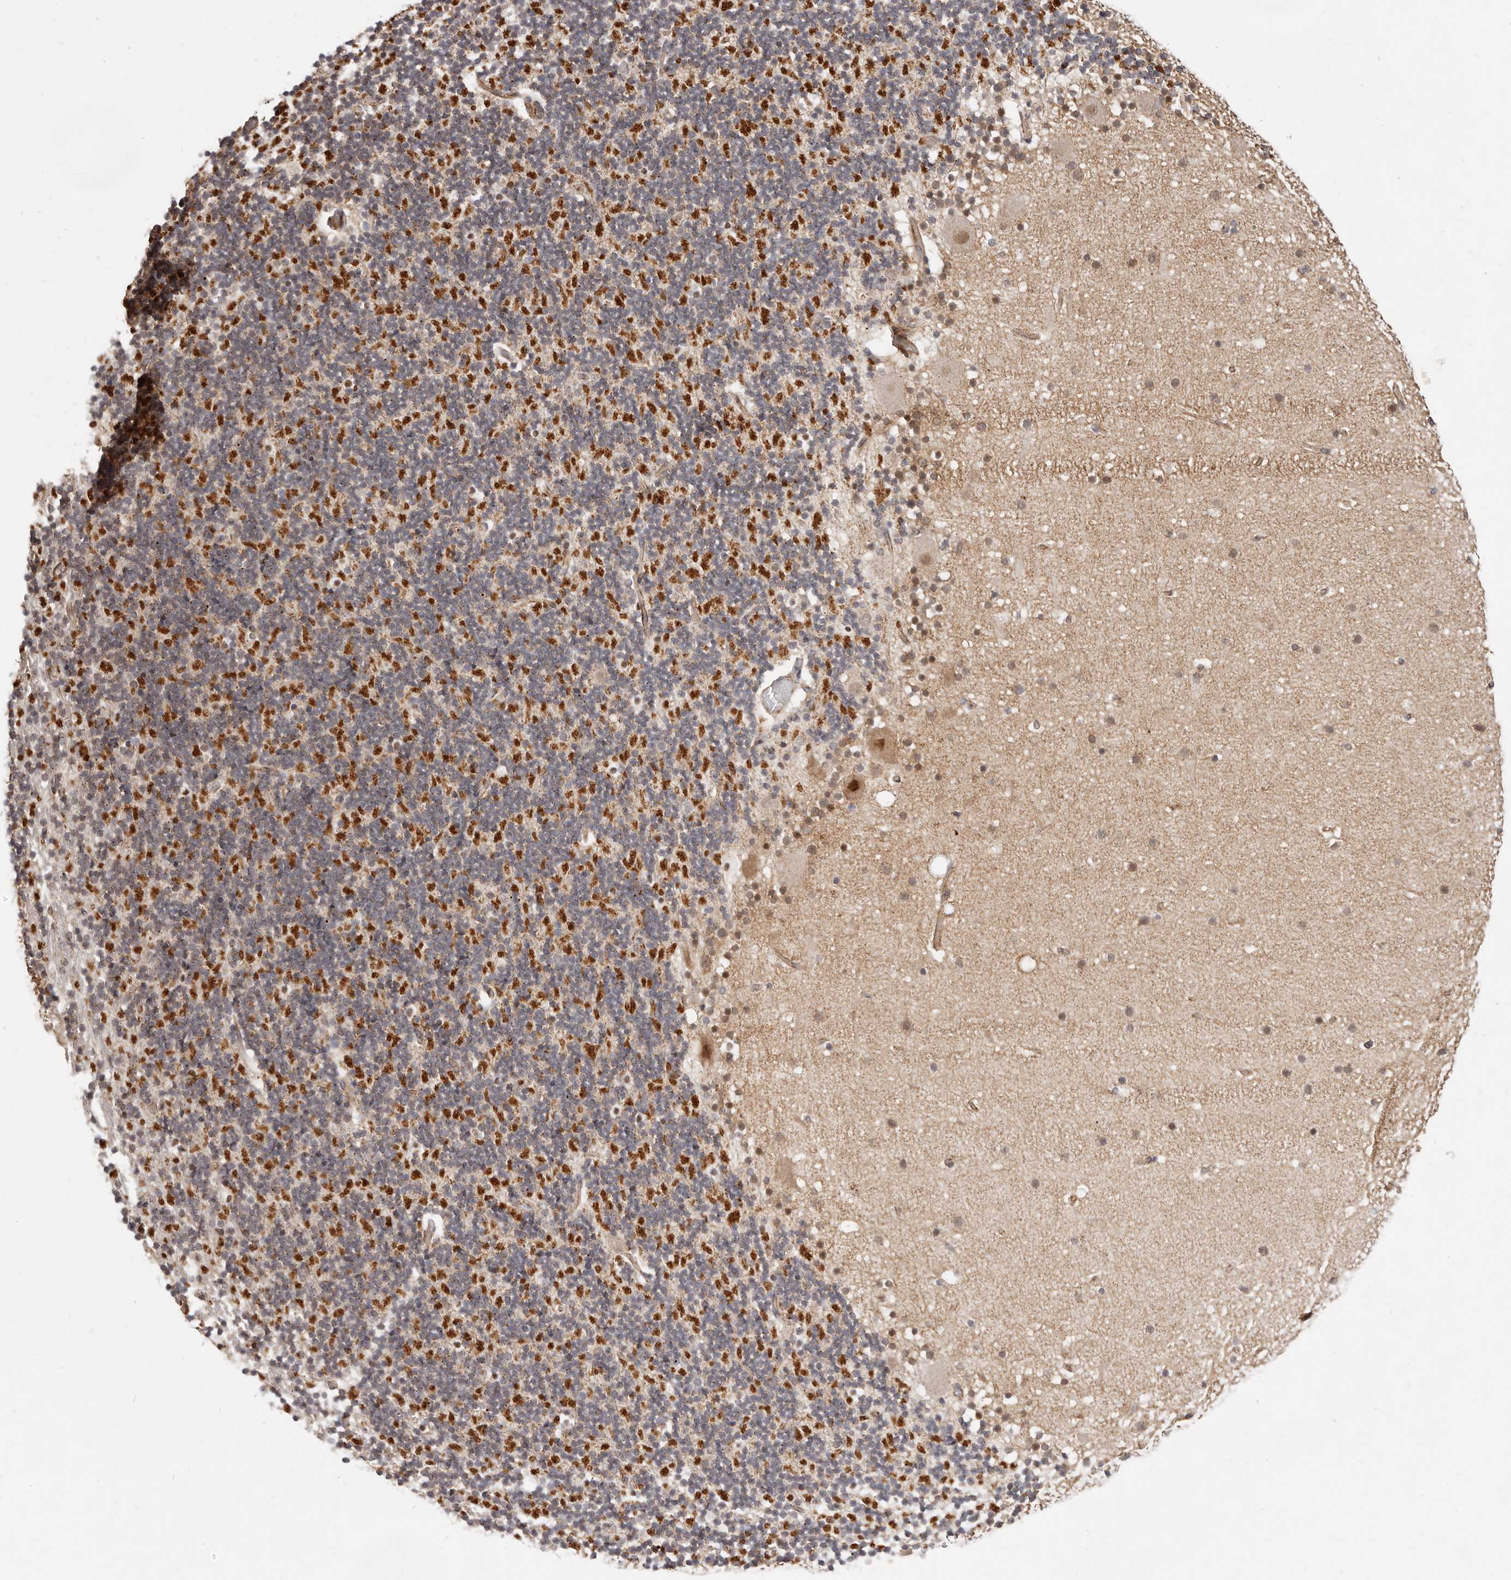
{"staining": {"intensity": "strong", "quantity": "25%-75%", "location": "cytoplasmic/membranous"}, "tissue": "cerebellum", "cell_type": "Cells in granular layer", "image_type": "normal", "snomed": [{"axis": "morphology", "description": "Normal tissue, NOS"}, {"axis": "topography", "description": "Cerebellum"}], "caption": "Strong cytoplasmic/membranous staining for a protein is identified in about 25%-75% of cells in granular layer of benign cerebellum using IHC.", "gene": "USP49", "patient": {"sex": "male", "age": 57}}